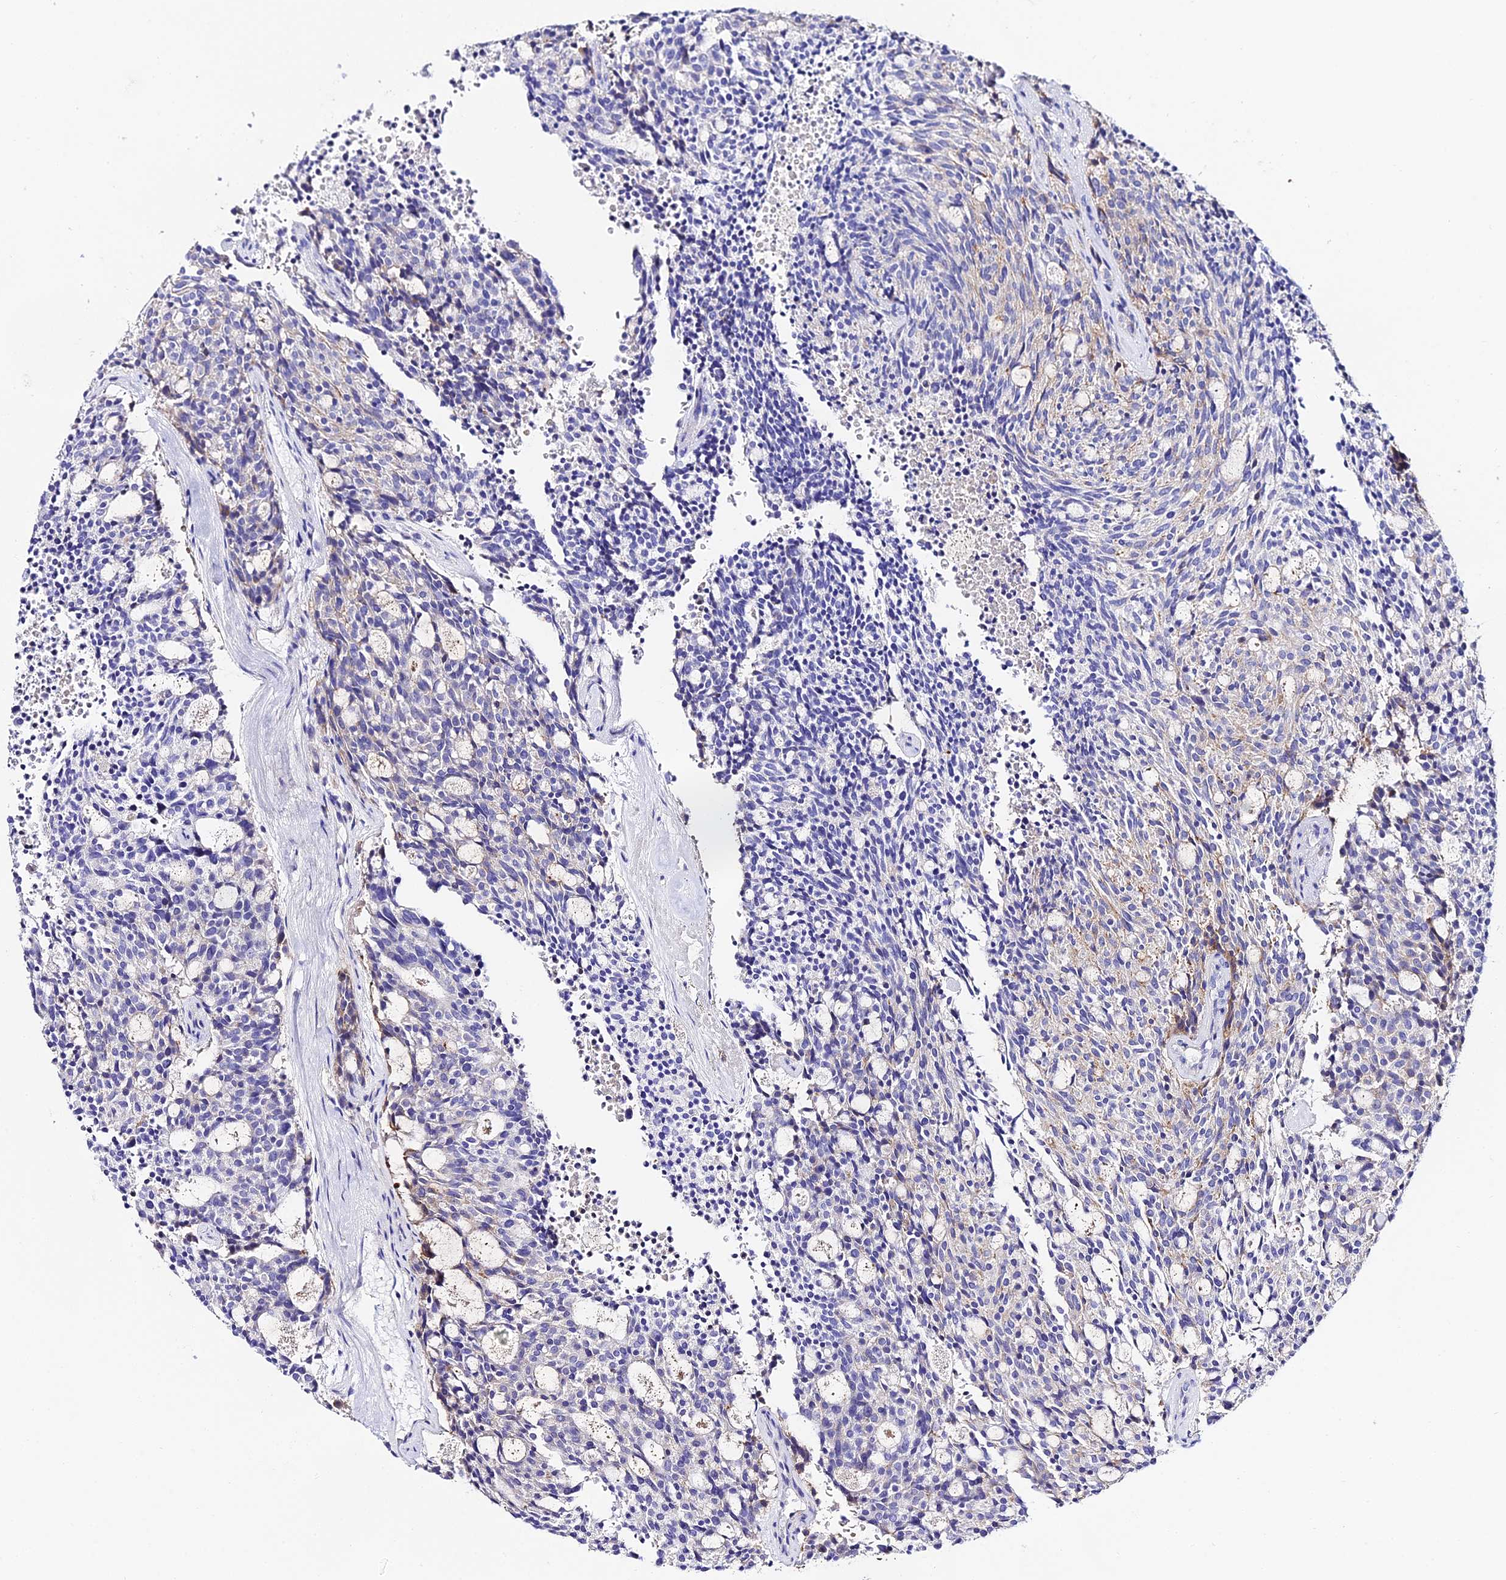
{"staining": {"intensity": "weak", "quantity": "<25%", "location": "cytoplasmic/membranous"}, "tissue": "carcinoid", "cell_type": "Tumor cells", "image_type": "cancer", "snomed": [{"axis": "morphology", "description": "Carcinoid, malignant, NOS"}, {"axis": "topography", "description": "Pancreas"}], "caption": "Tumor cells are negative for brown protein staining in carcinoid.", "gene": "TMEM117", "patient": {"sex": "female", "age": 54}}